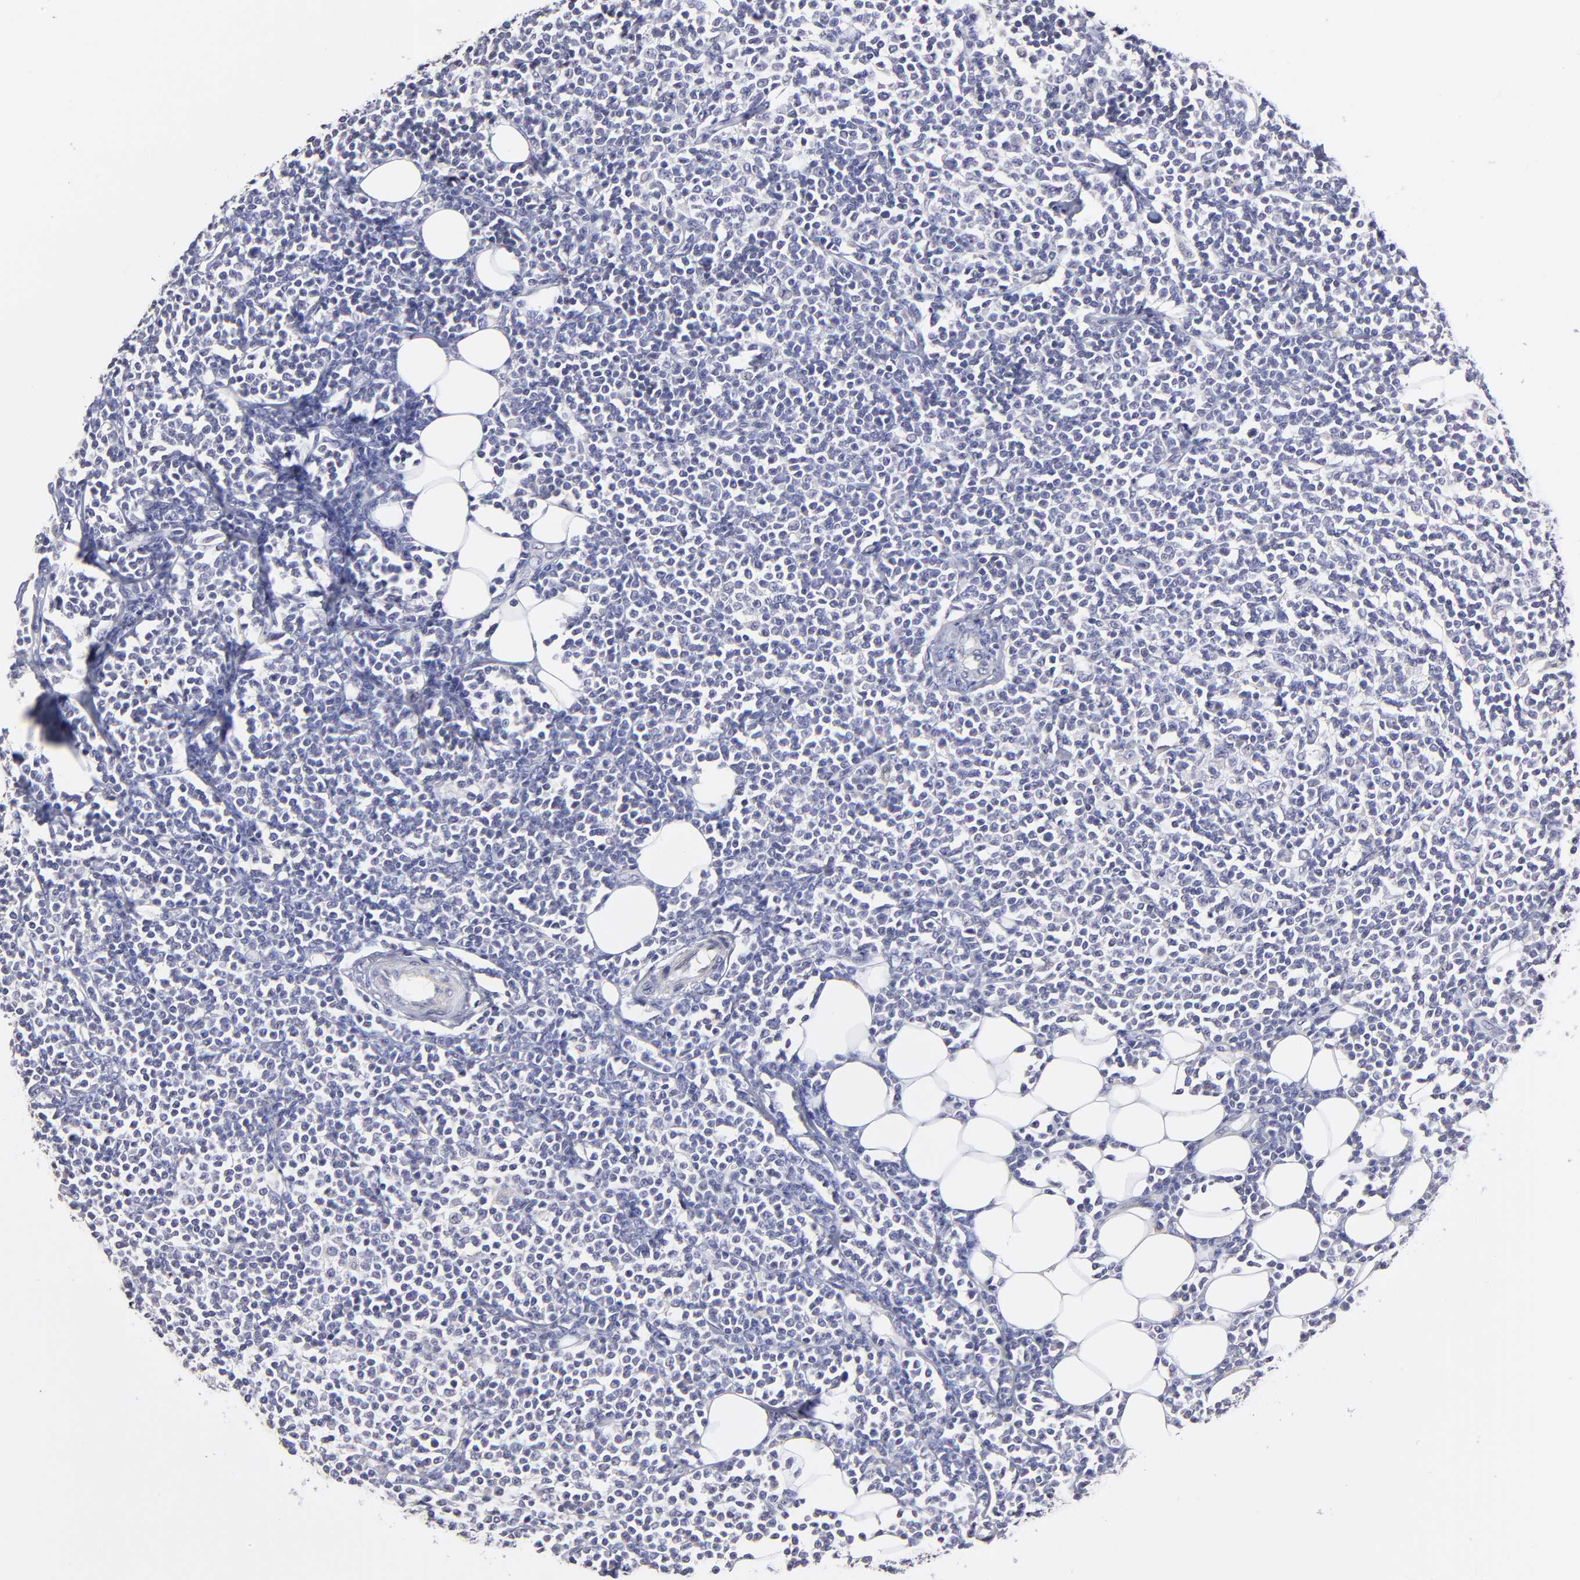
{"staining": {"intensity": "negative", "quantity": "none", "location": "none"}, "tissue": "lymphoma", "cell_type": "Tumor cells", "image_type": "cancer", "snomed": [{"axis": "morphology", "description": "Malignant lymphoma, non-Hodgkin's type, Low grade"}, {"axis": "topography", "description": "Soft tissue"}], "caption": "Tumor cells are negative for brown protein staining in lymphoma.", "gene": "BTG2", "patient": {"sex": "male", "age": 92}}